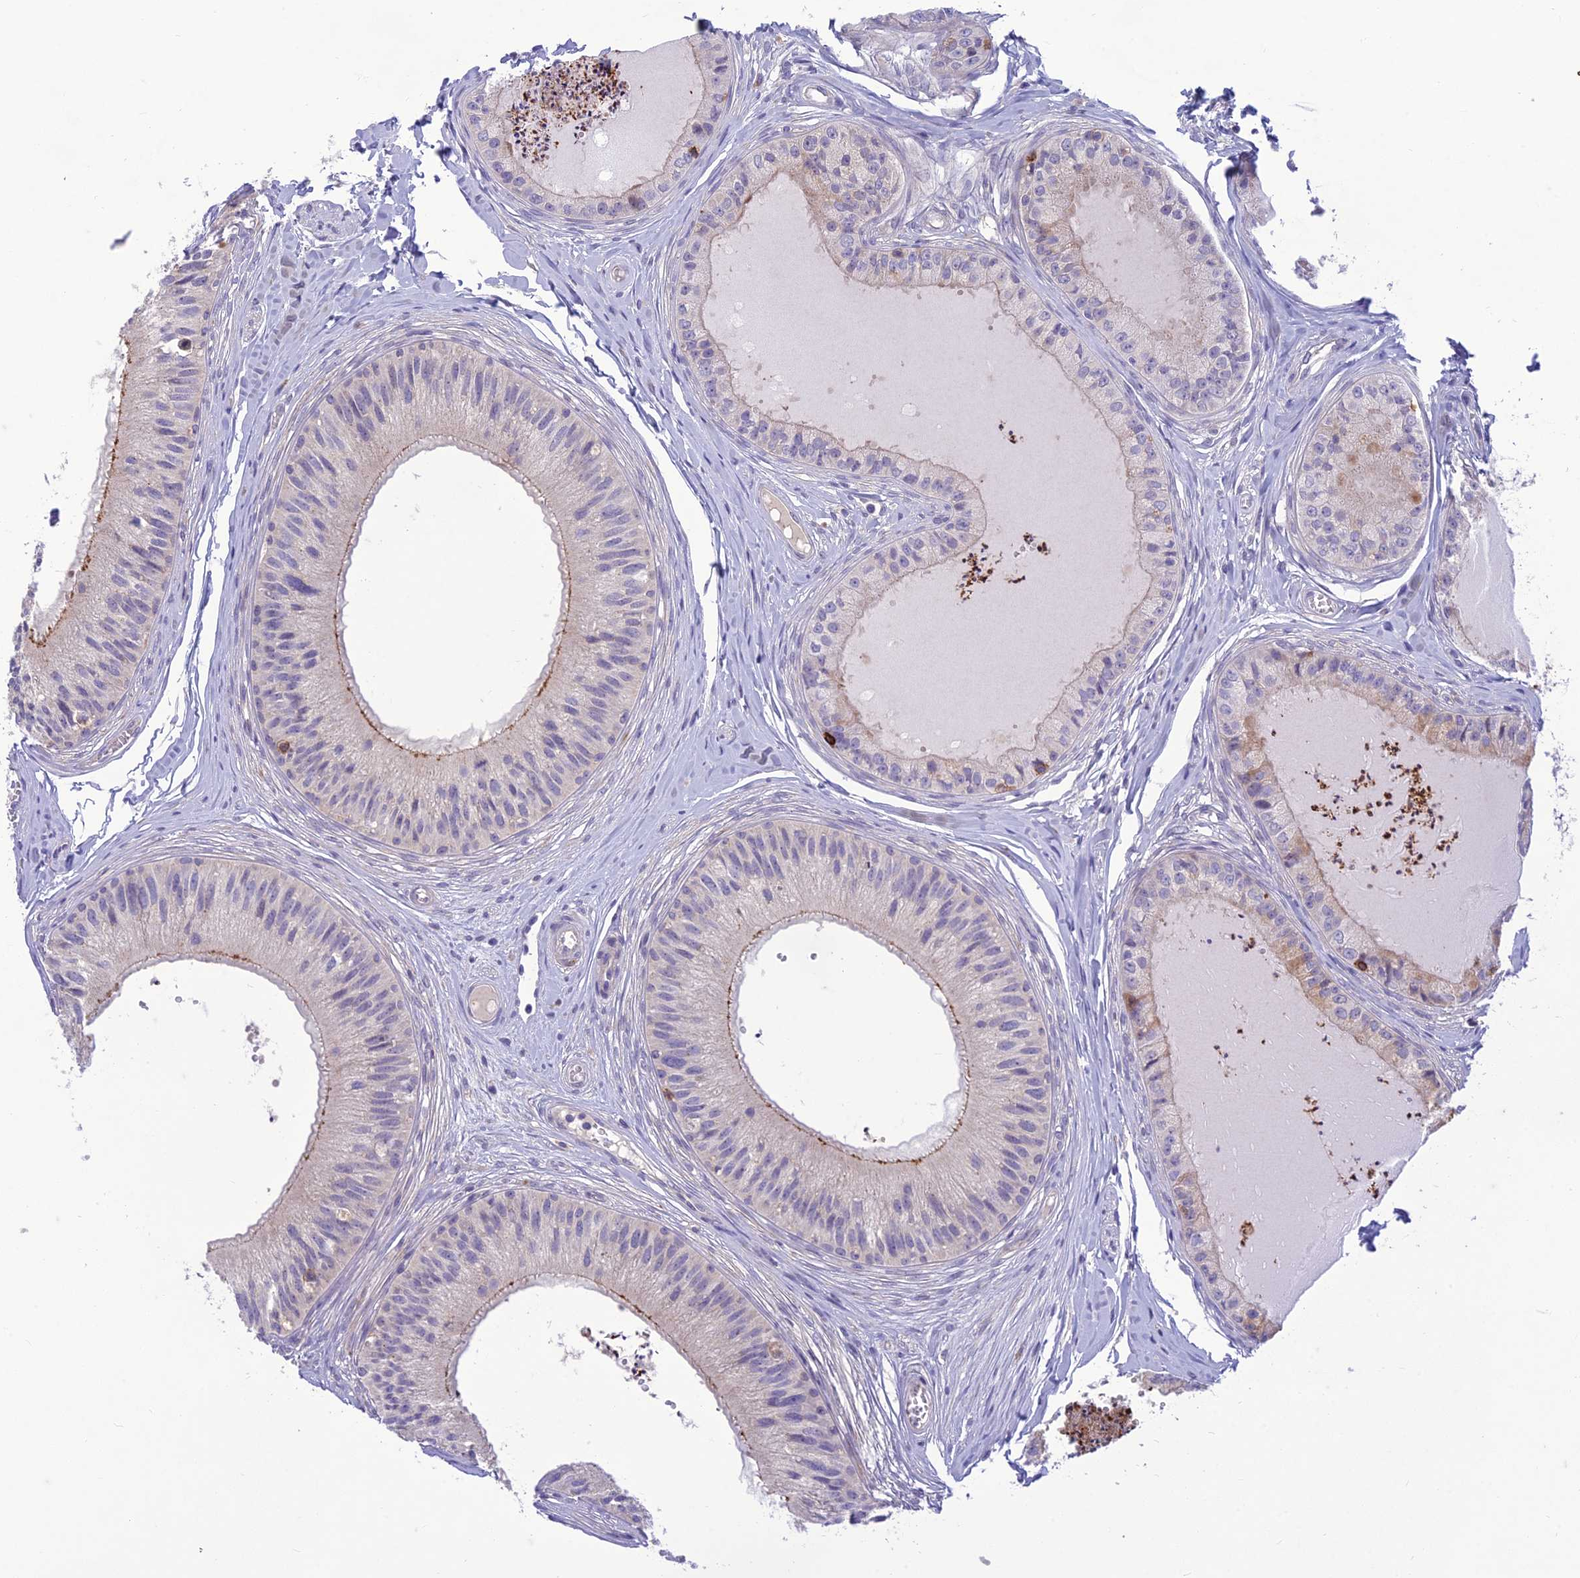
{"staining": {"intensity": "moderate", "quantity": "<25%", "location": "cytoplasmic/membranous"}, "tissue": "epididymis", "cell_type": "Glandular cells", "image_type": "normal", "snomed": [{"axis": "morphology", "description": "Normal tissue, NOS"}, {"axis": "topography", "description": "Epididymis"}], "caption": "Moderate cytoplasmic/membranous positivity for a protein is seen in about <25% of glandular cells of unremarkable epididymis using immunohistochemistry (IHC).", "gene": "ITGAE", "patient": {"sex": "male", "age": 31}}